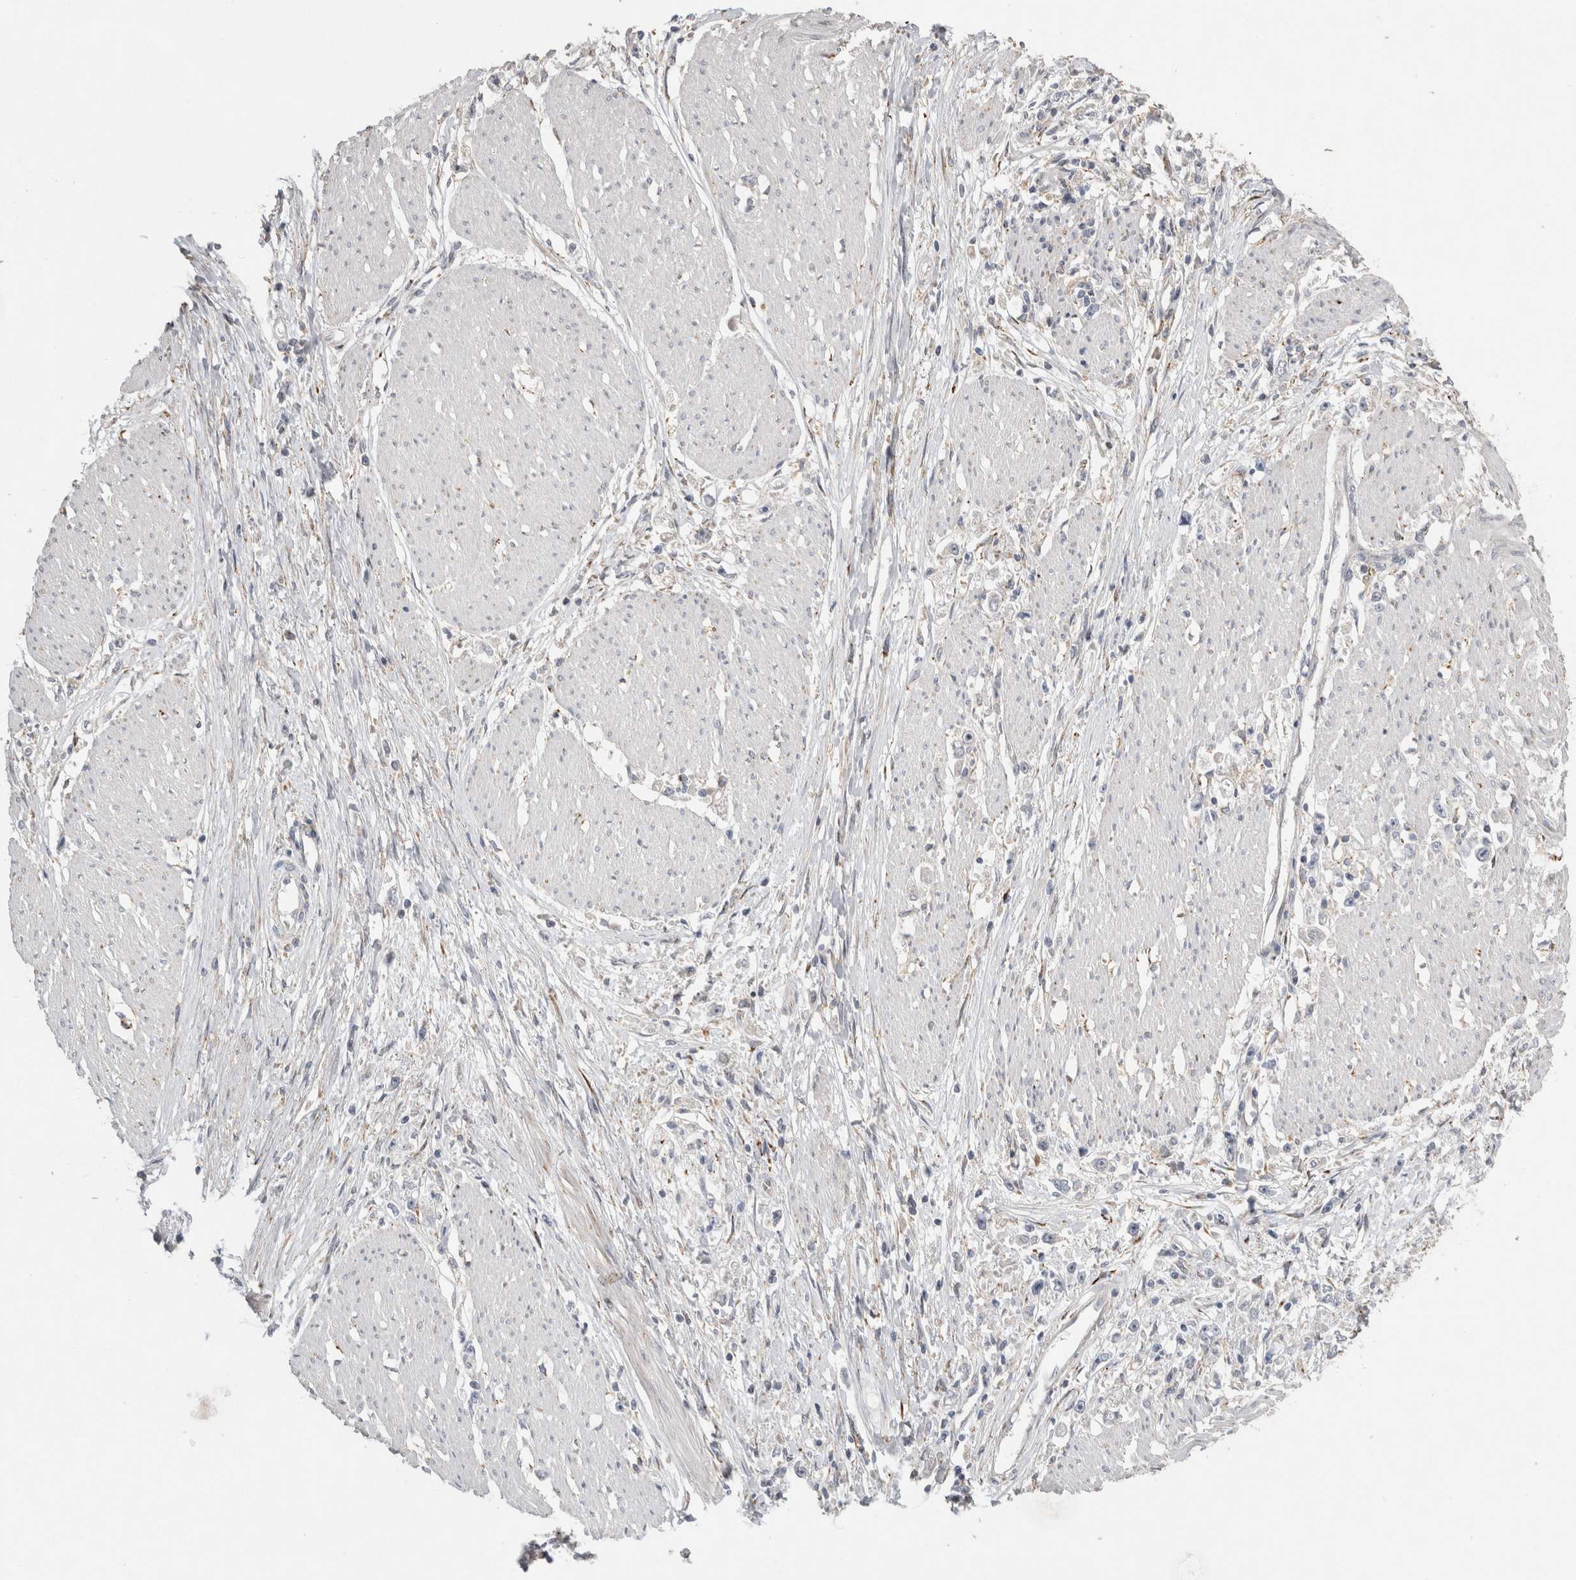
{"staining": {"intensity": "negative", "quantity": "none", "location": "none"}, "tissue": "stomach cancer", "cell_type": "Tumor cells", "image_type": "cancer", "snomed": [{"axis": "morphology", "description": "Adenocarcinoma, NOS"}, {"axis": "topography", "description": "Stomach"}], "caption": "Tumor cells show no significant staining in stomach cancer.", "gene": "TRMT9B", "patient": {"sex": "female", "age": 59}}